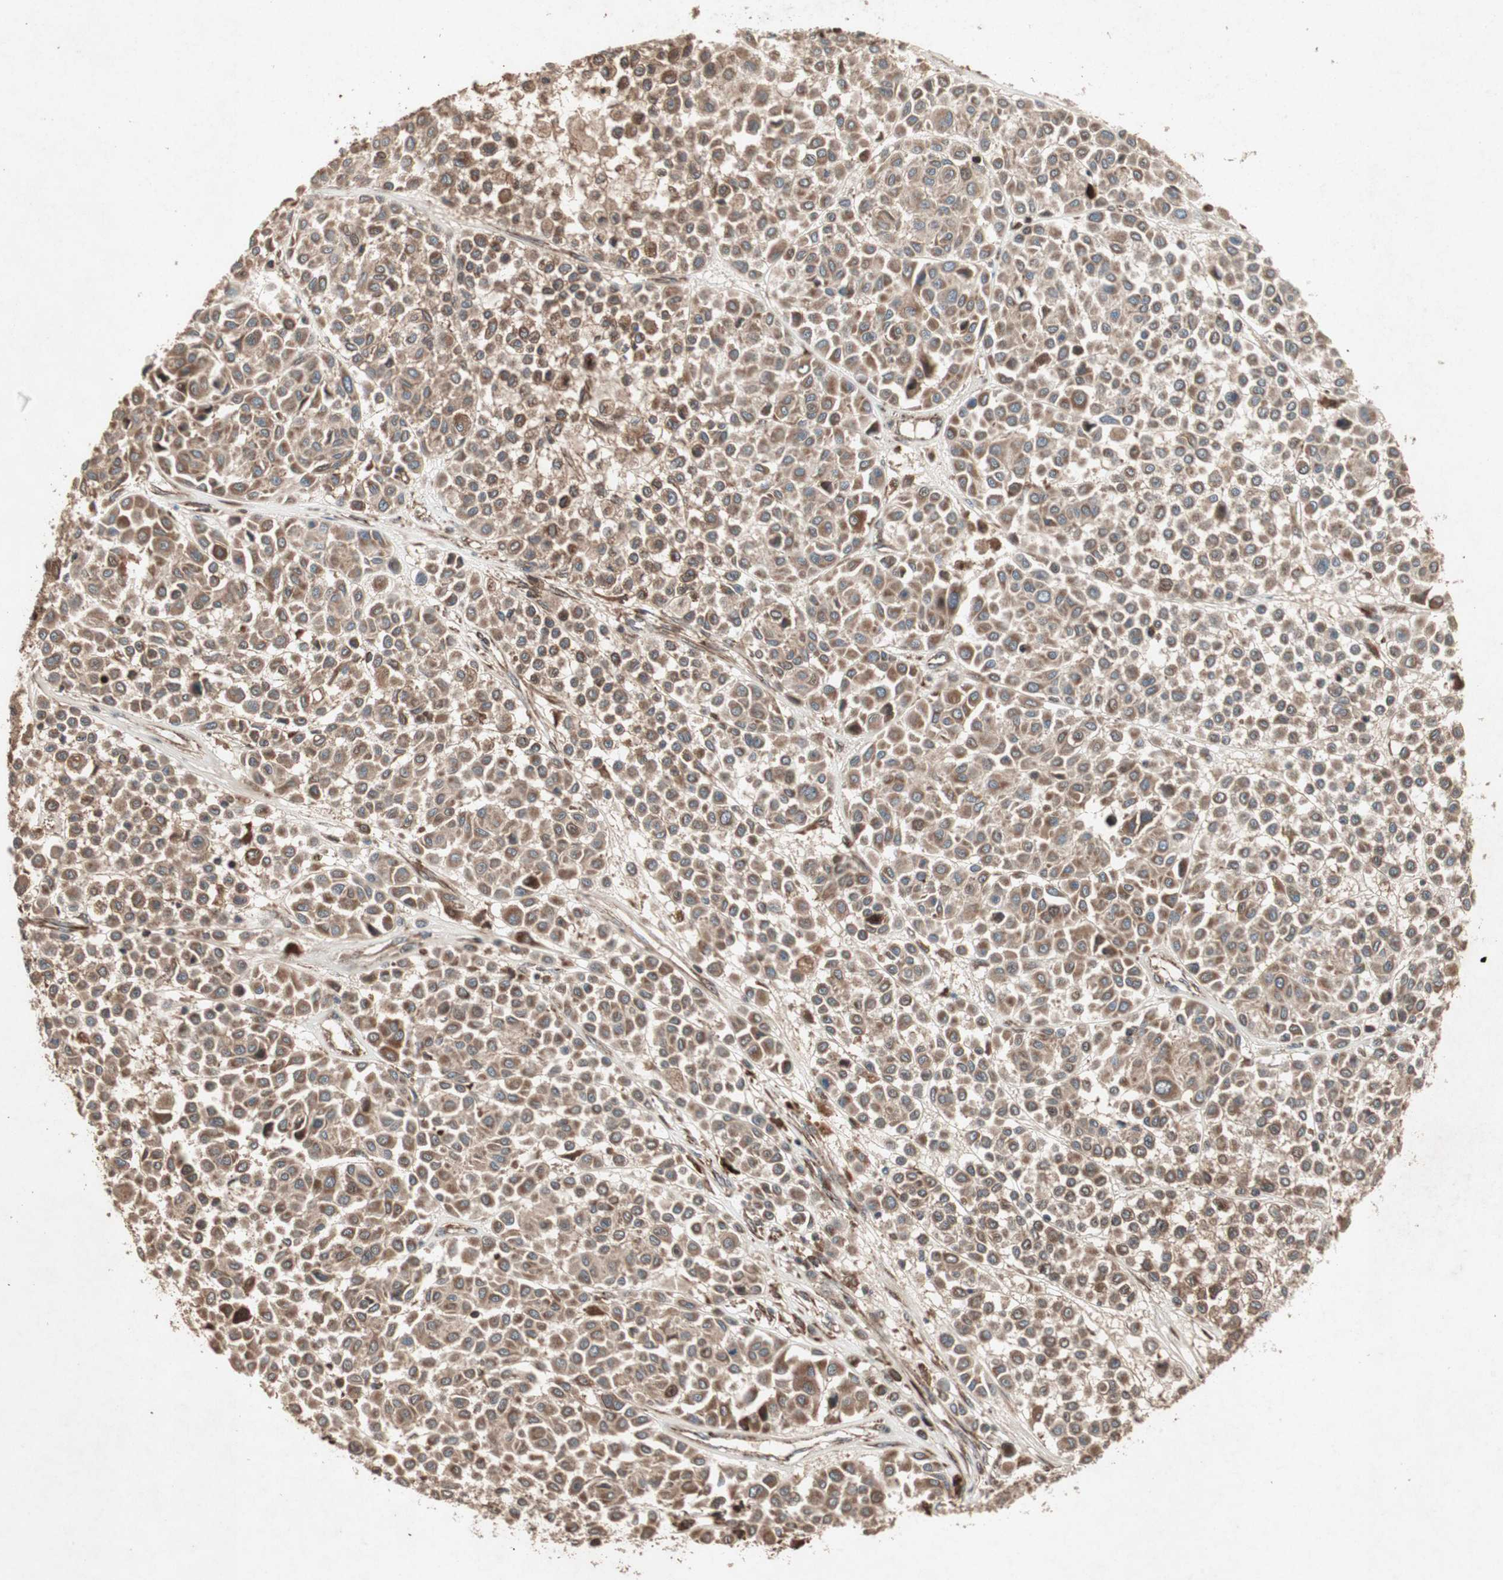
{"staining": {"intensity": "moderate", "quantity": ">75%", "location": "cytoplasmic/membranous"}, "tissue": "melanoma", "cell_type": "Tumor cells", "image_type": "cancer", "snomed": [{"axis": "morphology", "description": "Malignant melanoma, Metastatic site"}, {"axis": "topography", "description": "Soft tissue"}], "caption": "A micrograph showing moderate cytoplasmic/membranous staining in approximately >75% of tumor cells in malignant melanoma (metastatic site), as visualized by brown immunohistochemical staining.", "gene": "RAB1A", "patient": {"sex": "male", "age": 41}}